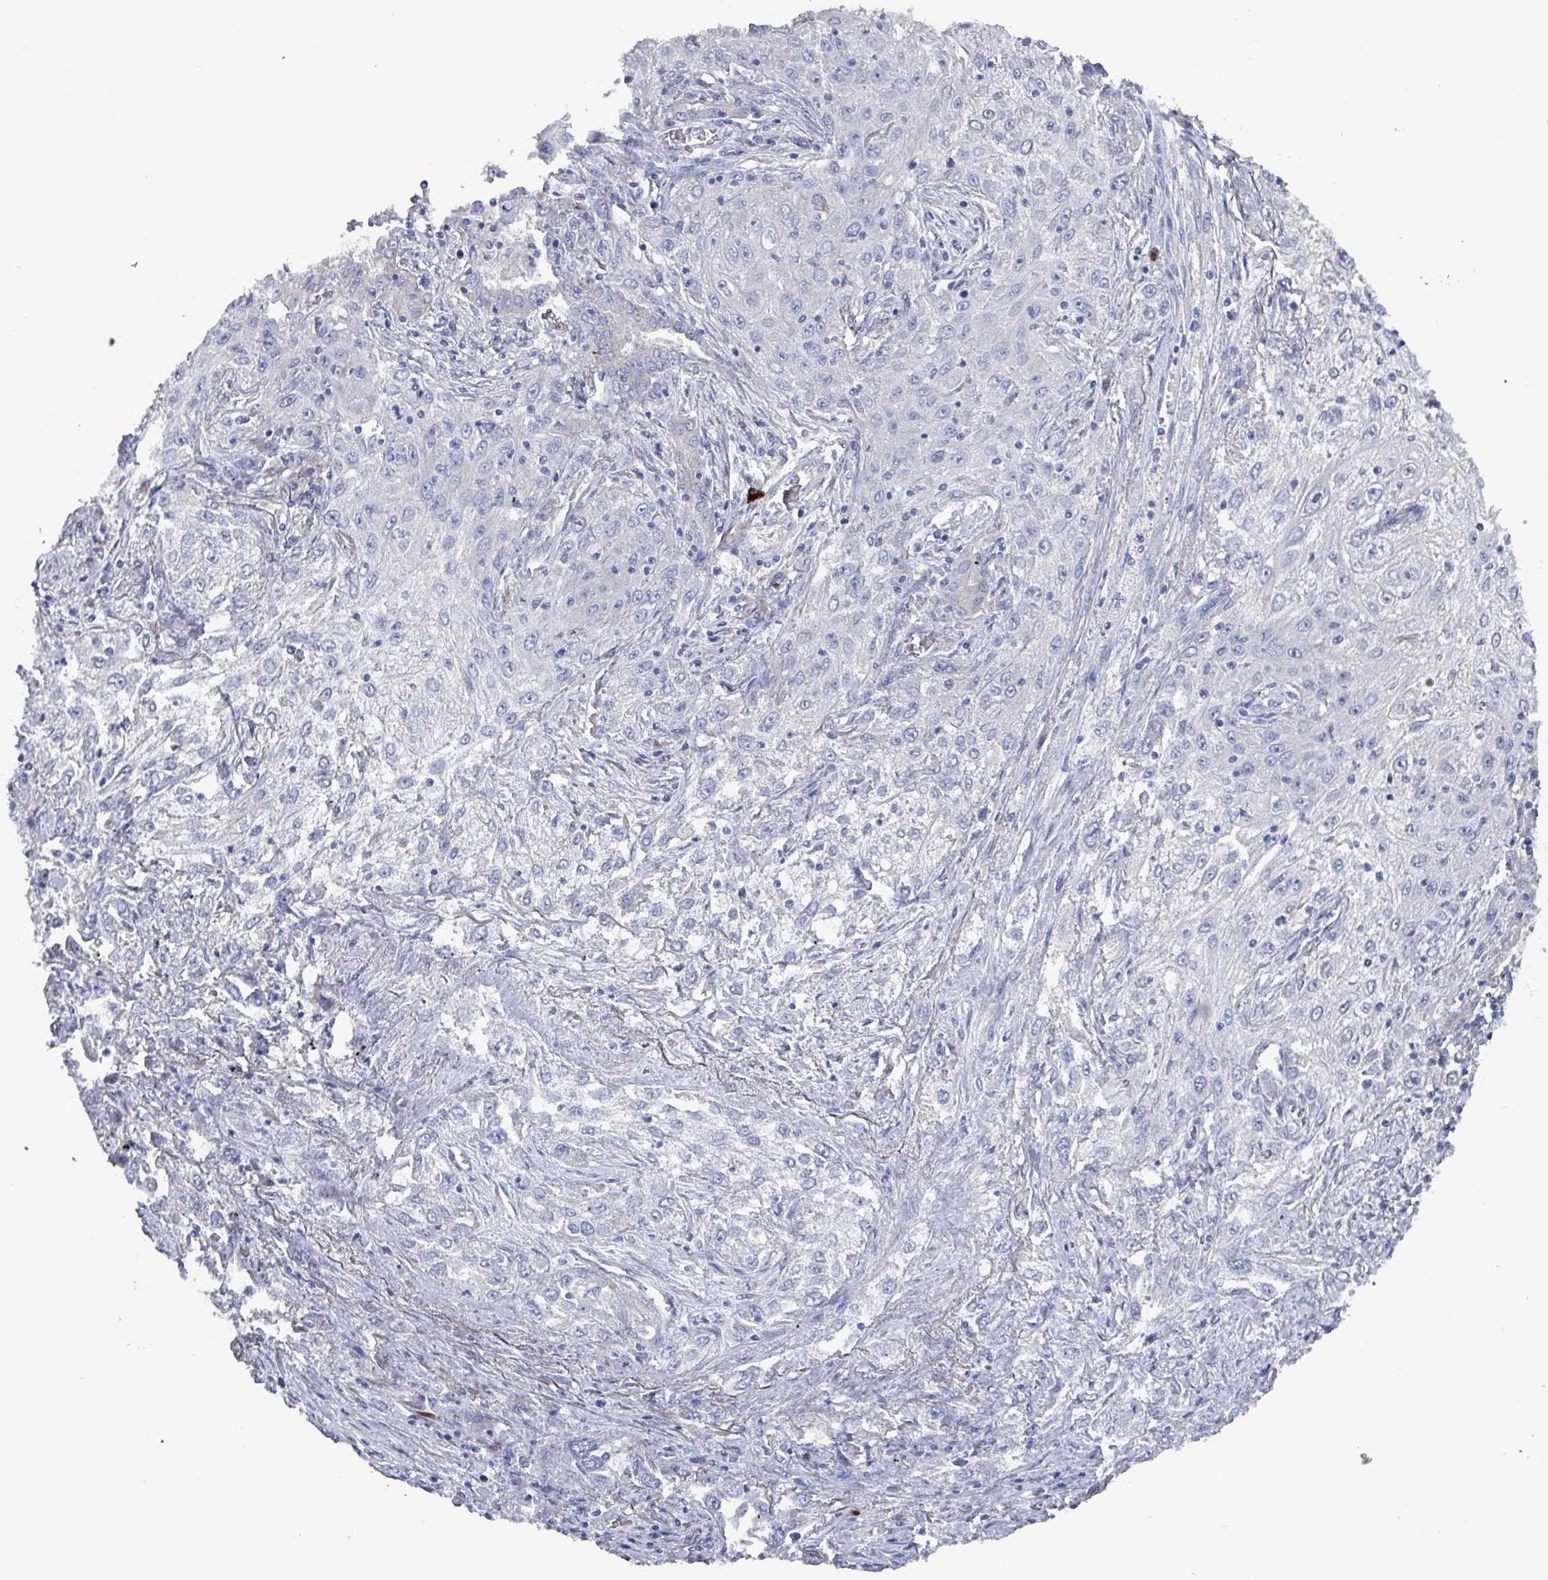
{"staining": {"intensity": "negative", "quantity": "none", "location": "none"}, "tissue": "lung cancer", "cell_type": "Tumor cells", "image_type": "cancer", "snomed": [{"axis": "morphology", "description": "Squamous cell carcinoma, NOS"}, {"axis": "topography", "description": "Lung"}], "caption": "This is a photomicrograph of IHC staining of lung cancer (squamous cell carcinoma), which shows no positivity in tumor cells.", "gene": "DRD5", "patient": {"sex": "female", "age": 69}}